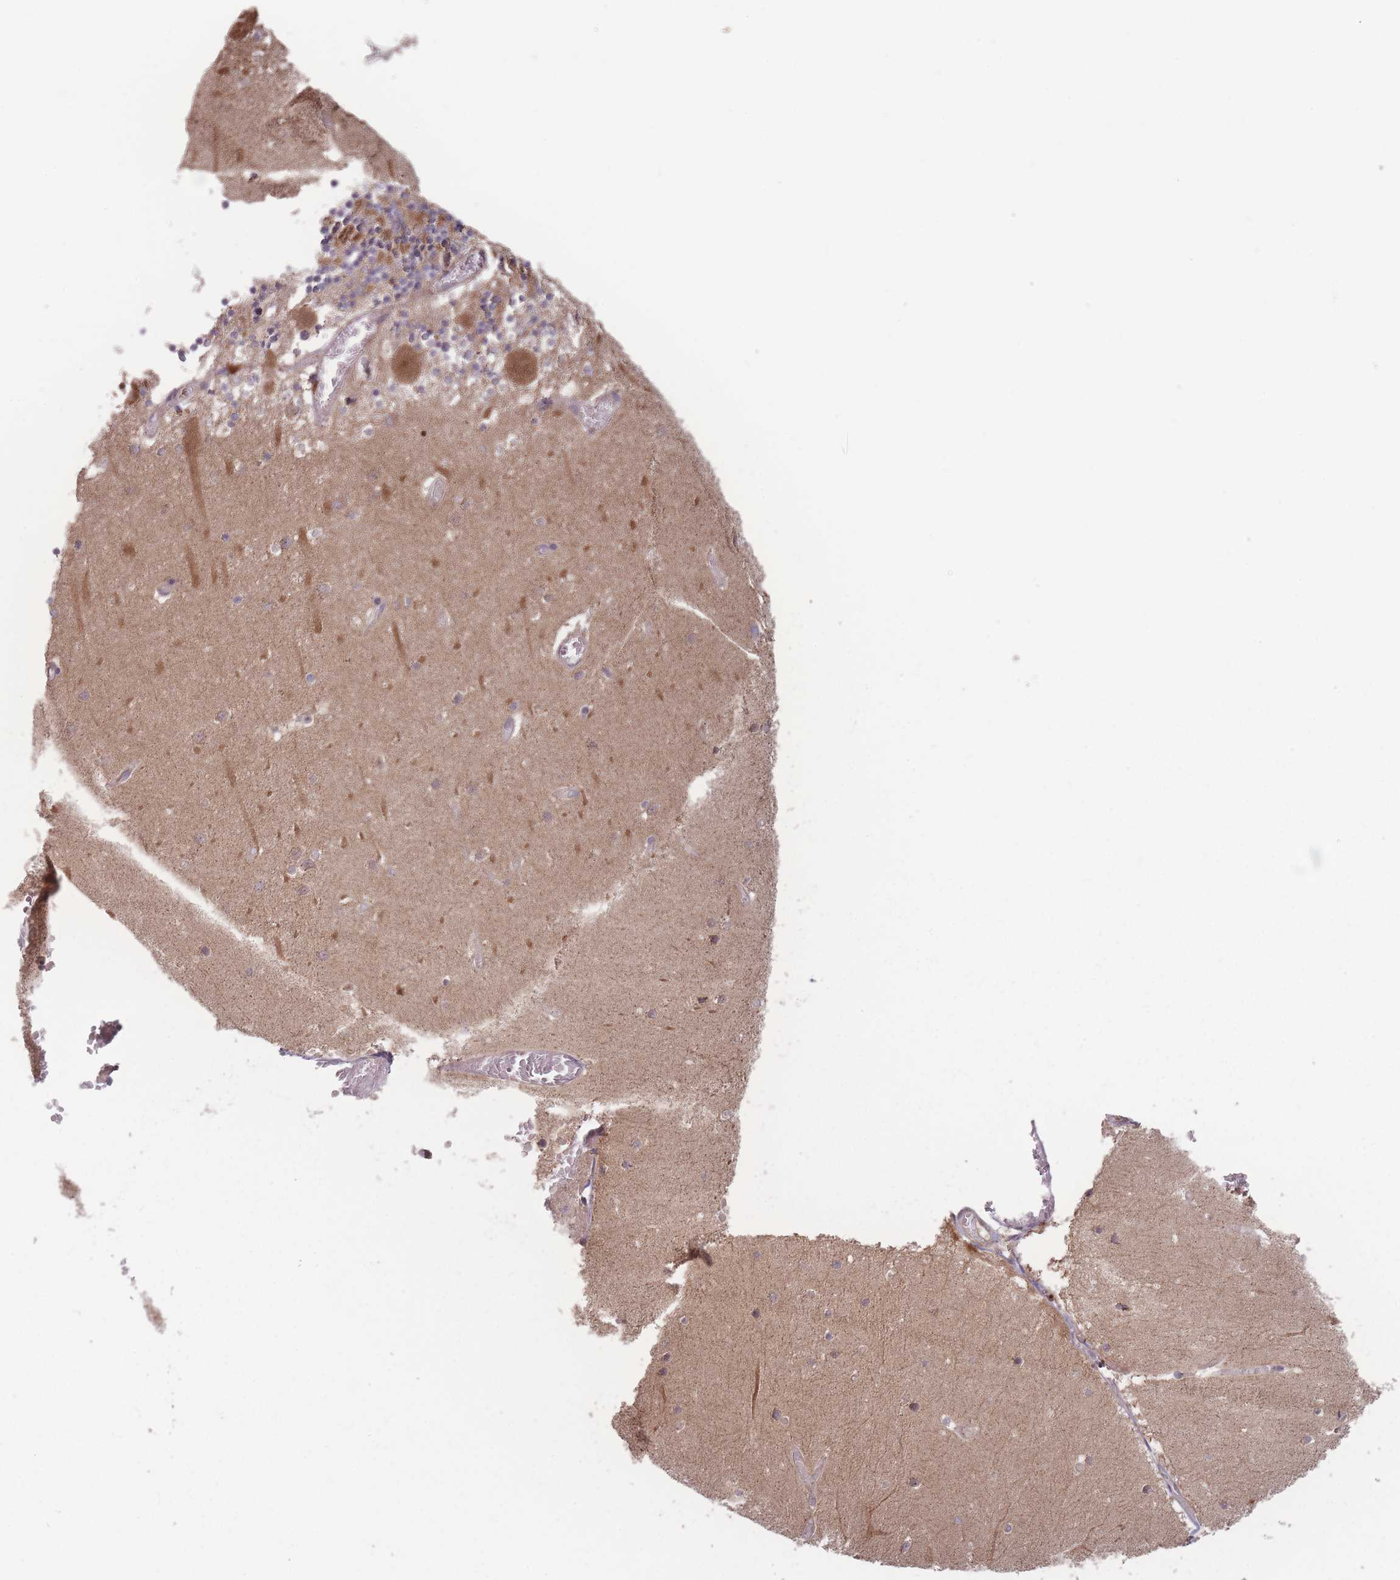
{"staining": {"intensity": "moderate", "quantity": "25%-75%", "location": "cytoplasmic/membranous"}, "tissue": "cerebellum", "cell_type": "Cells in granular layer", "image_type": "normal", "snomed": [{"axis": "morphology", "description": "Normal tissue, NOS"}, {"axis": "topography", "description": "Cerebellum"}], "caption": "Cerebellum stained with DAB immunohistochemistry reveals medium levels of moderate cytoplasmic/membranous positivity in about 25%-75% of cells in granular layer.", "gene": "ATP5MGL", "patient": {"sex": "female", "age": 28}}